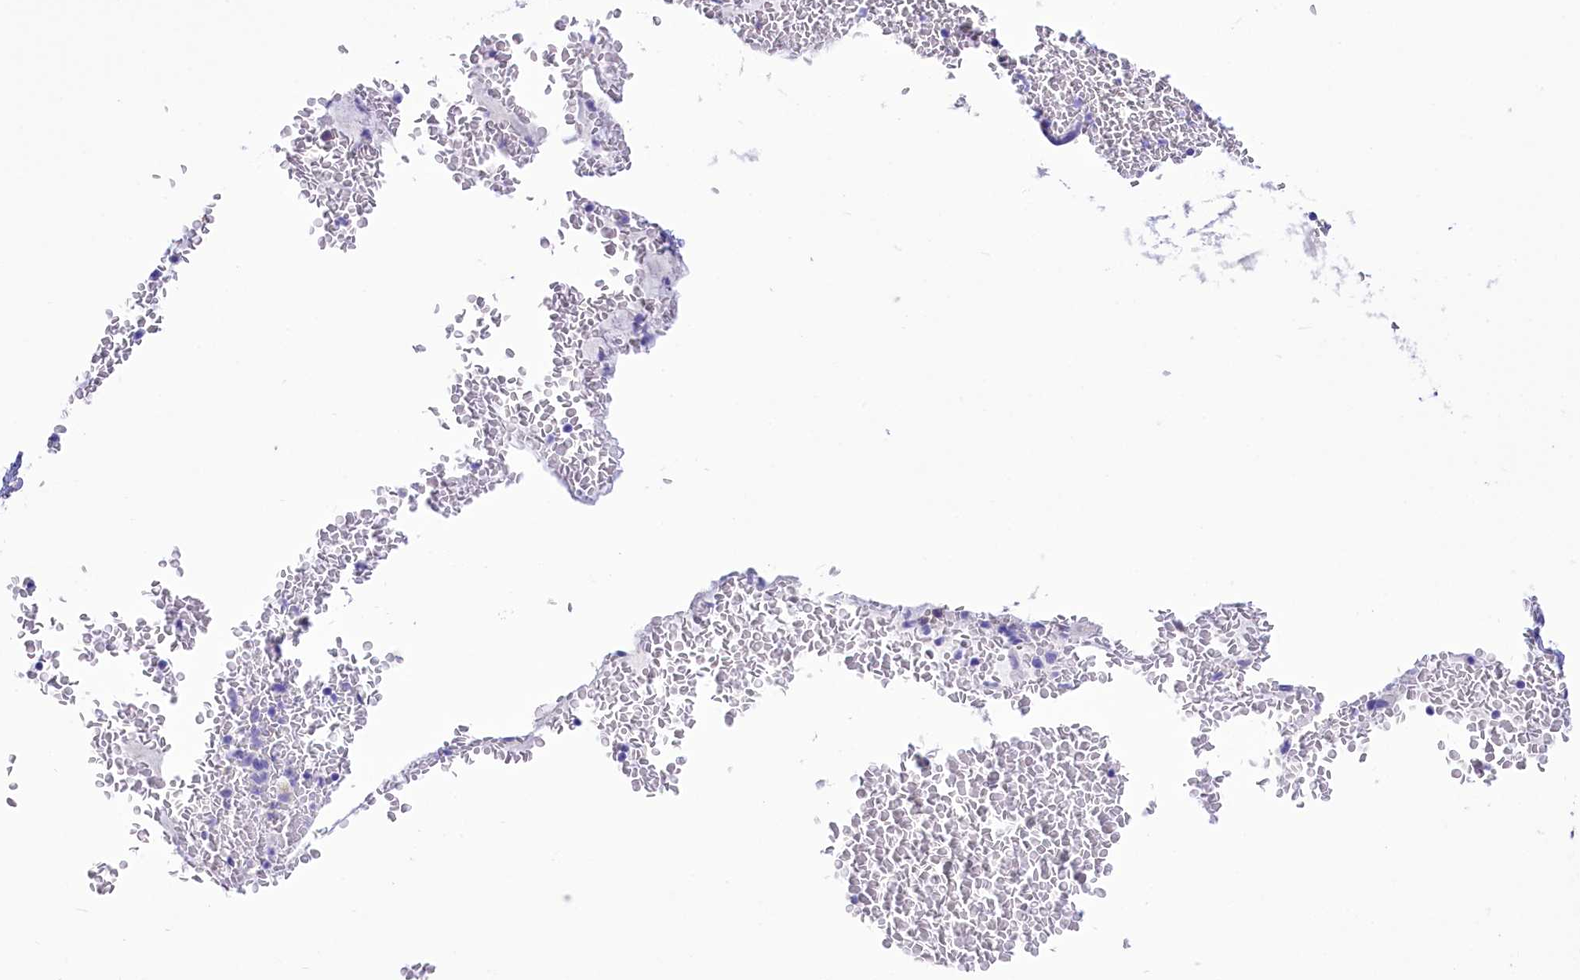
{"staining": {"intensity": "negative", "quantity": "none", "location": "none"}, "tissue": "bronchus", "cell_type": "Respiratory epithelial cells", "image_type": "normal", "snomed": [{"axis": "morphology", "description": "Normal tissue, NOS"}, {"axis": "topography", "description": "Cartilage tissue"}, {"axis": "topography", "description": "Bronchus"}], "caption": "Bronchus was stained to show a protein in brown. There is no significant positivity in respiratory epithelial cells. (Stains: DAB (3,3'-diaminobenzidine) immunohistochemistry with hematoxylin counter stain, Microscopy: brightfield microscopy at high magnification).", "gene": "TTC36", "patient": {"sex": "female", "age": 36}}